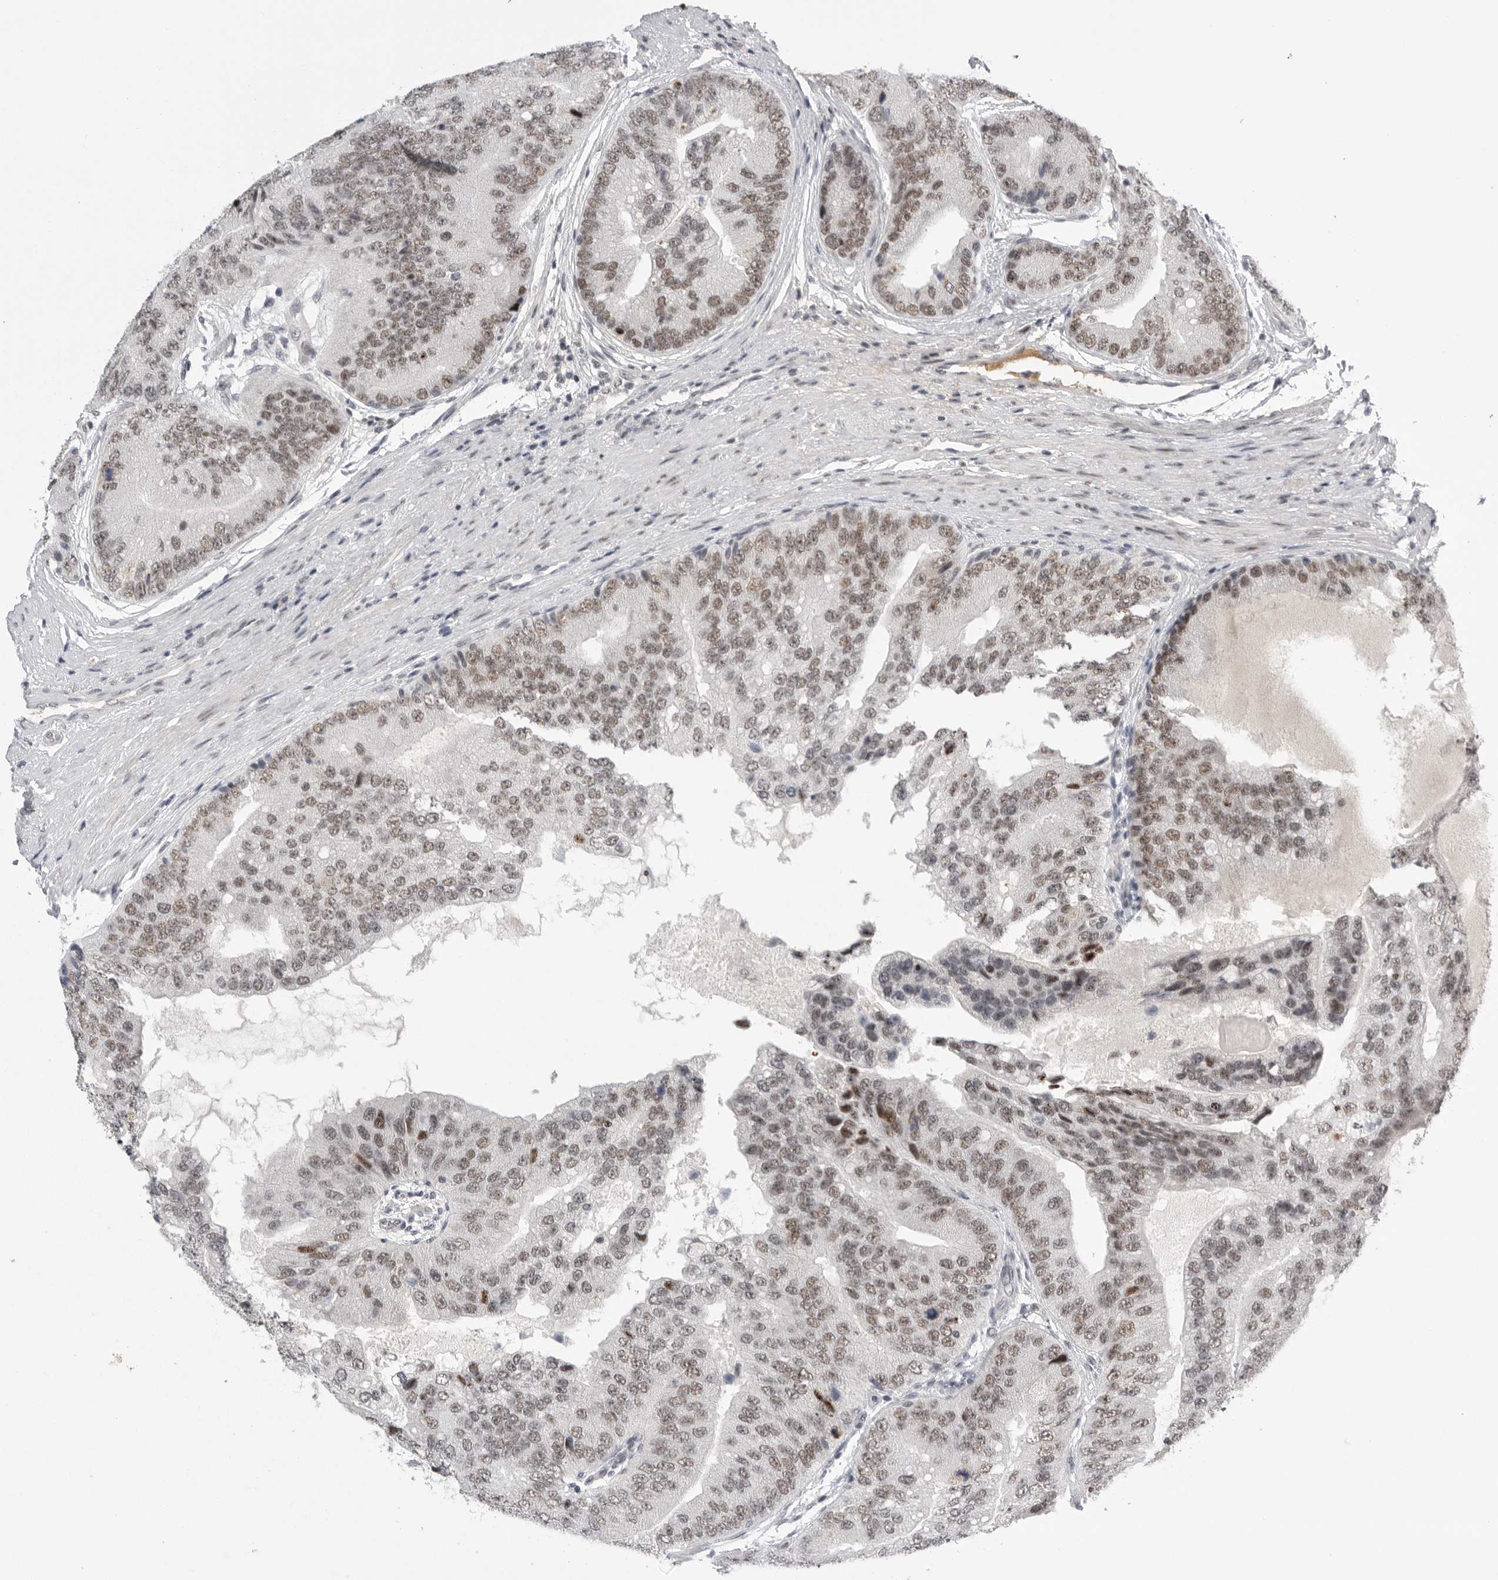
{"staining": {"intensity": "moderate", "quantity": ">75%", "location": "nuclear"}, "tissue": "prostate cancer", "cell_type": "Tumor cells", "image_type": "cancer", "snomed": [{"axis": "morphology", "description": "Adenocarcinoma, High grade"}, {"axis": "topography", "description": "Prostate"}], "caption": "High-magnification brightfield microscopy of prostate high-grade adenocarcinoma stained with DAB (3,3'-diaminobenzidine) (brown) and counterstained with hematoxylin (blue). tumor cells exhibit moderate nuclear expression is present in about>75% of cells.", "gene": "POU5F1", "patient": {"sex": "male", "age": 70}}